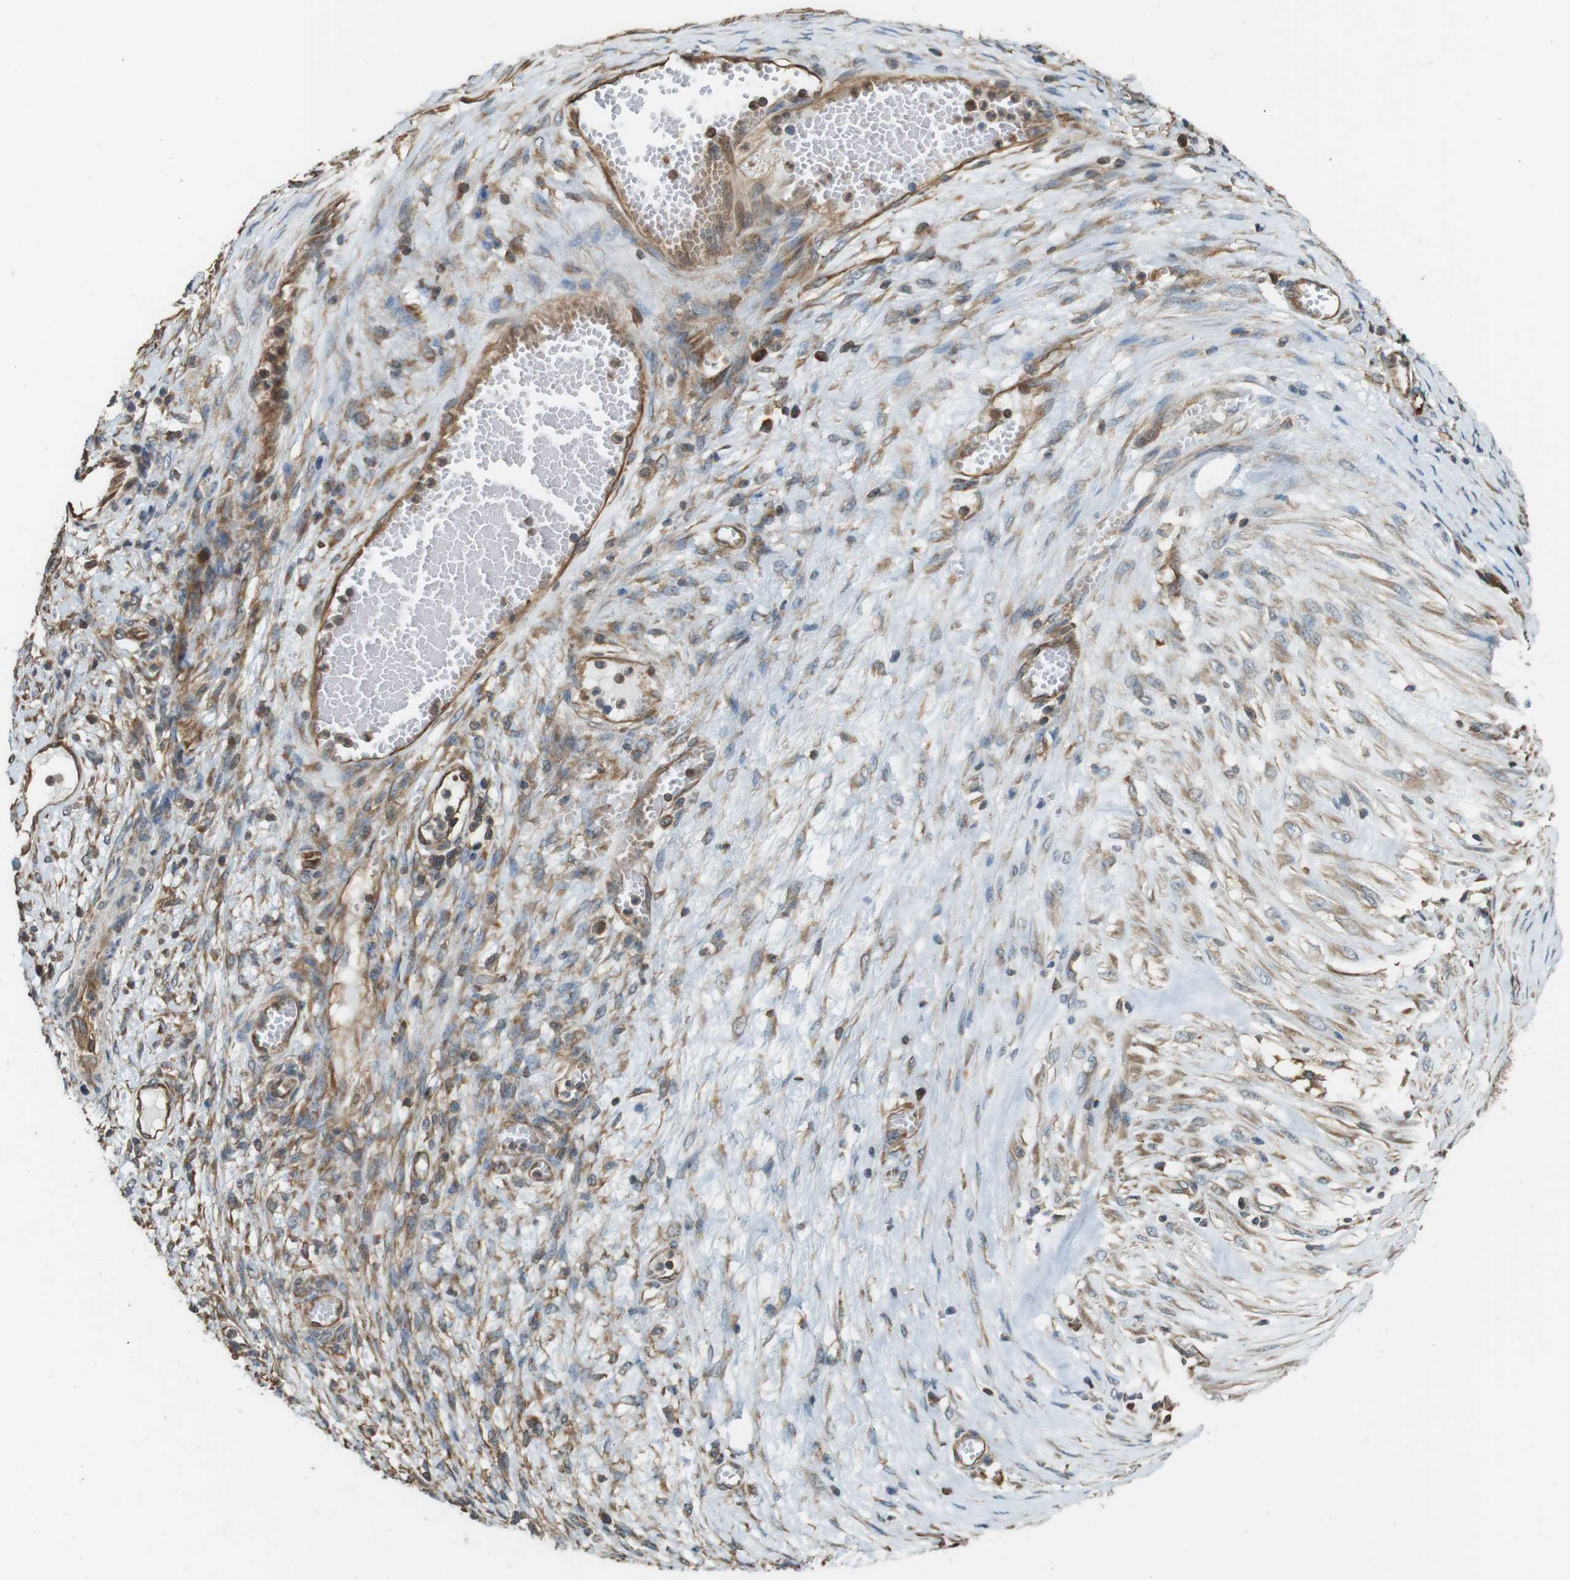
{"staining": {"intensity": "moderate", "quantity": ">75%", "location": "cytoplasmic/membranous"}, "tissue": "ovarian cancer", "cell_type": "Tumor cells", "image_type": "cancer", "snomed": [{"axis": "morphology", "description": "Cystadenocarcinoma, mucinous, NOS"}, {"axis": "topography", "description": "Ovary"}], "caption": "Immunohistochemical staining of ovarian mucinous cystadenocarcinoma demonstrates medium levels of moderate cytoplasmic/membranous staining in about >75% of tumor cells.", "gene": "PA2G4", "patient": {"sex": "female", "age": 80}}